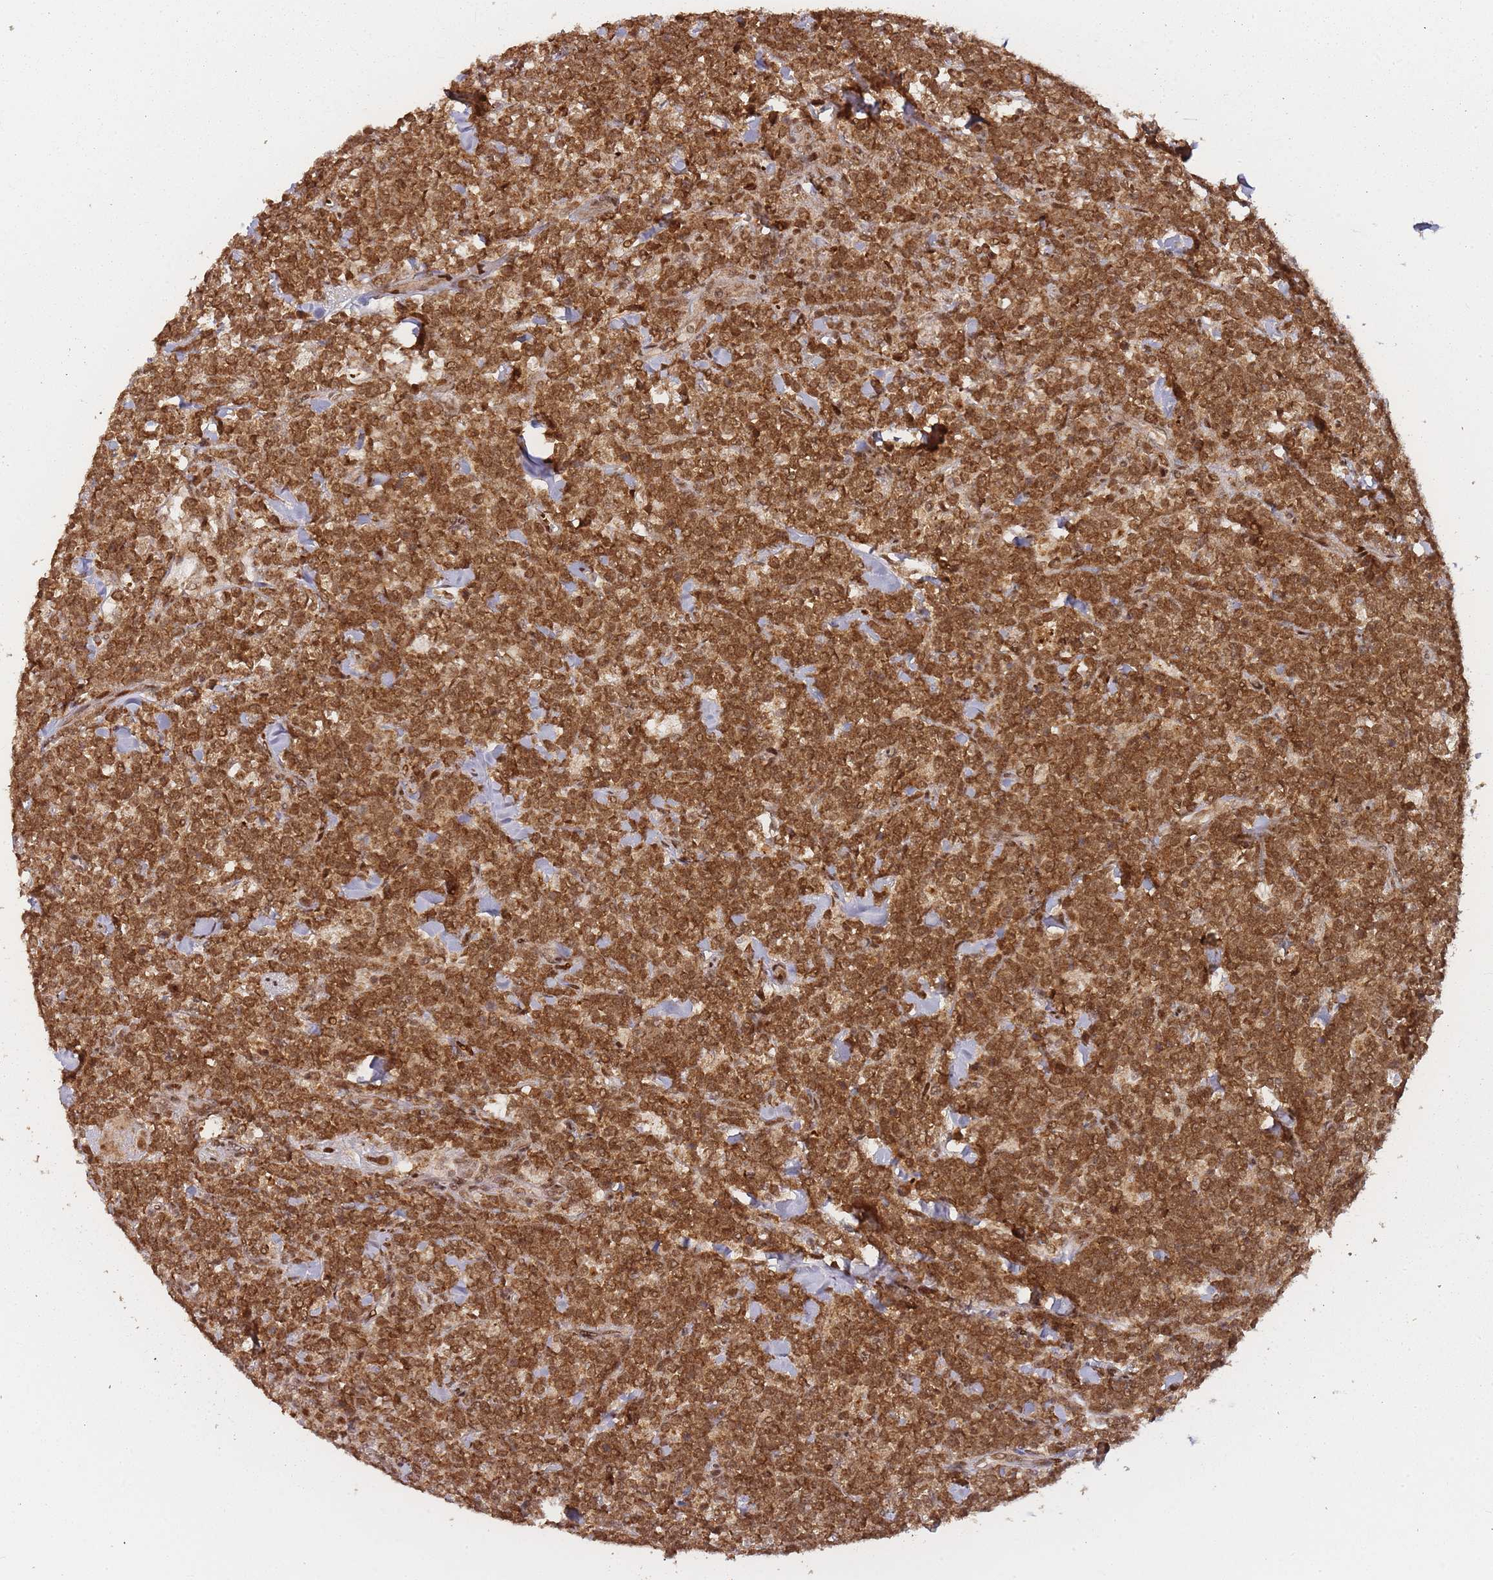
{"staining": {"intensity": "moderate", "quantity": ">75%", "location": "cytoplasmic/membranous,nuclear"}, "tissue": "lymphoma", "cell_type": "Tumor cells", "image_type": "cancer", "snomed": [{"axis": "morphology", "description": "Malignant lymphoma, non-Hodgkin's type, High grade"}, {"axis": "topography", "description": "Small intestine"}, {"axis": "topography", "description": "Colon"}], "caption": "This micrograph demonstrates lymphoma stained with immunohistochemistry to label a protein in brown. The cytoplasmic/membranous and nuclear of tumor cells show moderate positivity for the protein. Nuclei are counter-stained blue.", "gene": "ZNF497", "patient": {"sex": "male", "age": 8}}